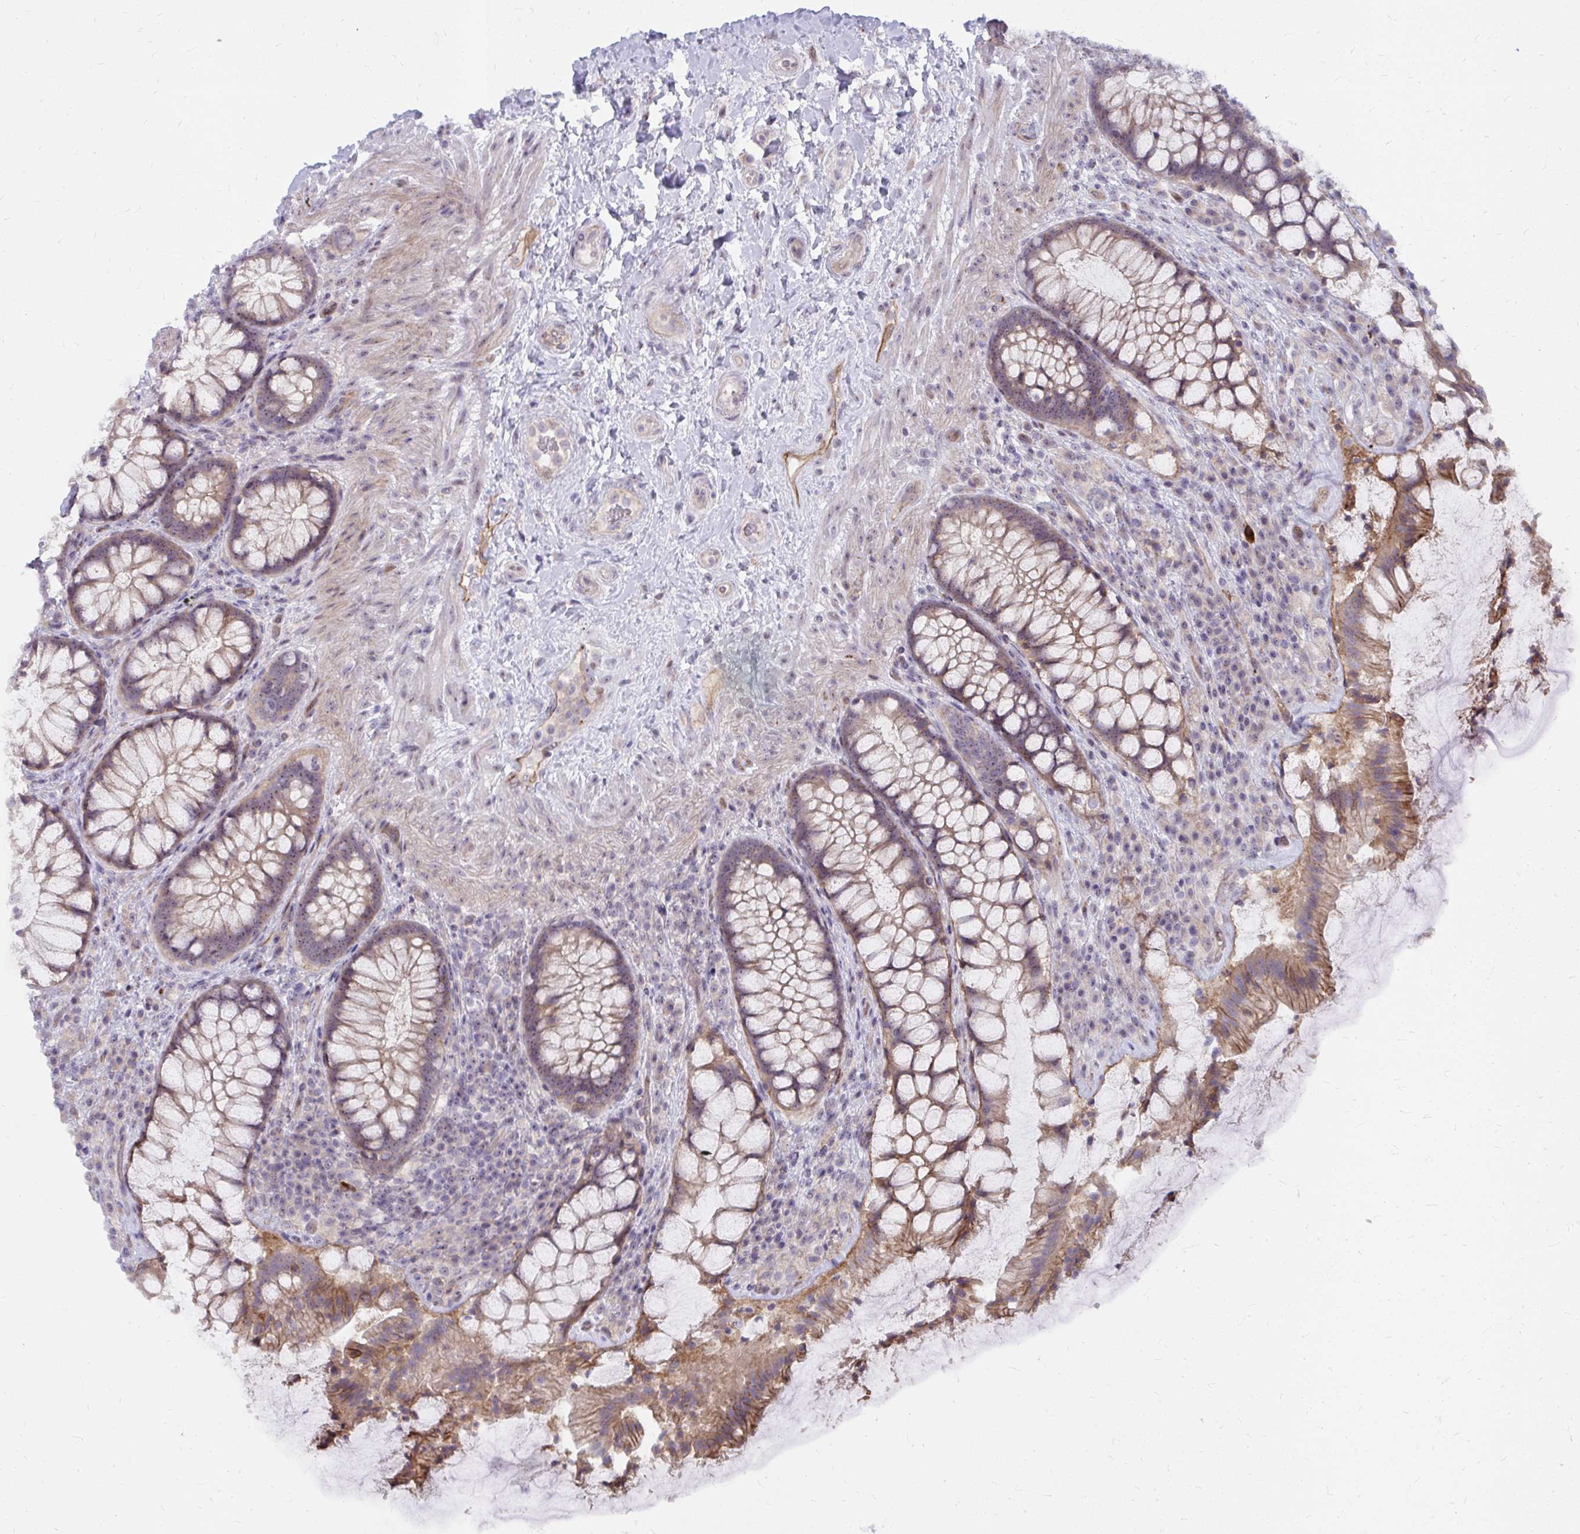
{"staining": {"intensity": "moderate", "quantity": ">75%", "location": "cytoplasmic/membranous,nuclear"}, "tissue": "rectum", "cell_type": "Glandular cells", "image_type": "normal", "snomed": [{"axis": "morphology", "description": "Normal tissue, NOS"}, {"axis": "topography", "description": "Rectum"}], "caption": "IHC (DAB (3,3'-diaminobenzidine)) staining of normal rectum exhibits moderate cytoplasmic/membranous,nuclear protein expression in about >75% of glandular cells. The staining was performed using DAB, with brown indicating positive protein expression. Nuclei are stained blue with hematoxylin.", "gene": "MUS81", "patient": {"sex": "female", "age": 58}}